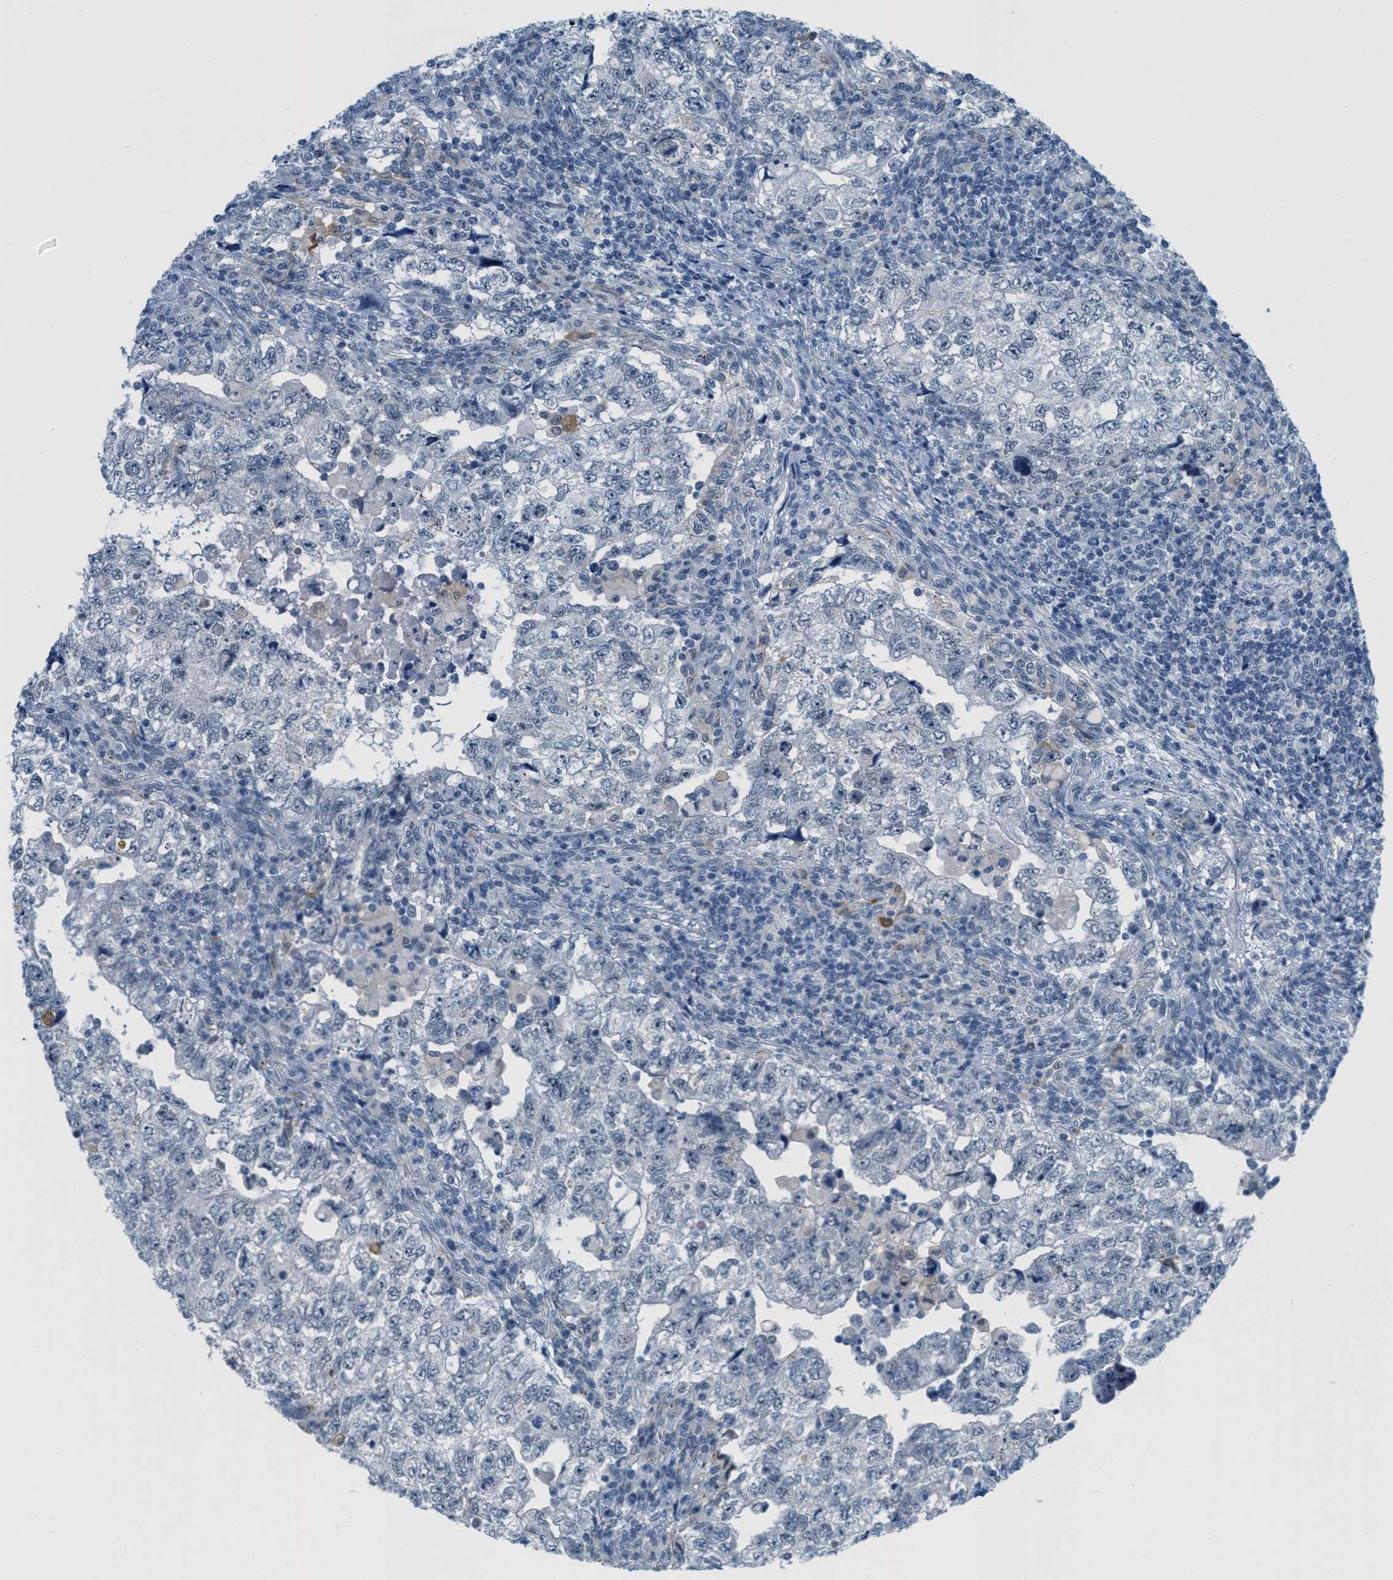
{"staining": {"intensity": "negative", "quantity": "none", "location": "none"}, "tissue": "testis cancer", "cell_type": "Tumor cells", "image_type": "cancer", "snomed": [{"axis": "morphology", "description": "Carcinoma, Embryonal, NOS"}, {"axis": "topography", "description": "Testis"}], "caption": "Protein analysis of embryonal carcinoma (testis) displays no significant staining in tumor cells.", "gene": "HS3ST2", "patient": {"sex": "male", "age": 36}}